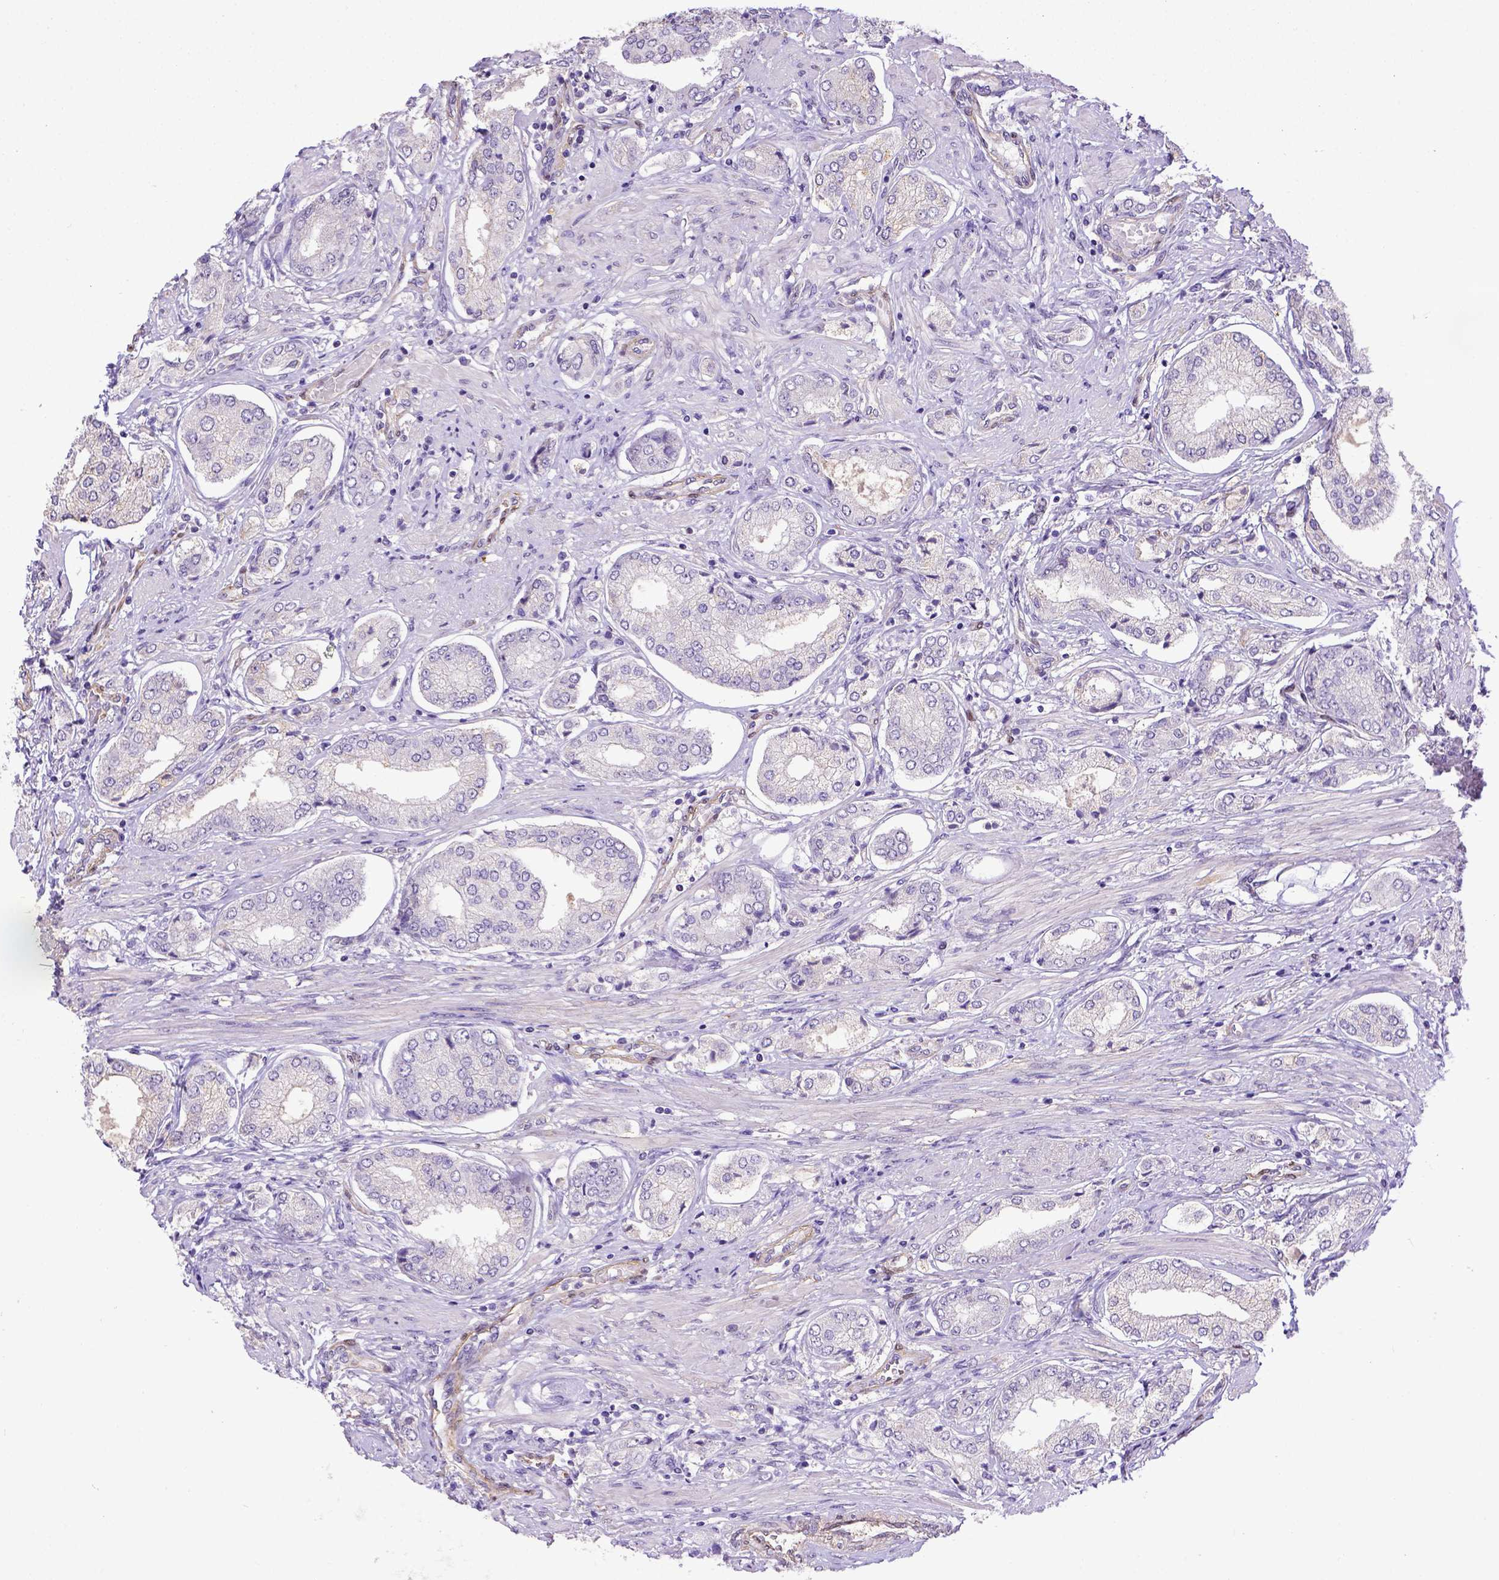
{"staining": {"intensity": "negative", "quantity": "none", "location": "none"}, "tissue": "prostate cancer", "cell_type": "Tumor cells", "image_type": "cancer", "snomed": [{"axis": "morphology", "description": "Adenocarcinoma, NOS"}, {"axis": "topography", "description": "Prostate"}], "caption": "Immunohistochemistry (IHC) histopathology image of neoplastic tissue: human prostate cancer stained with DAB exhibits no significant protein staining in tumor cells.", "gene": "BTN1A1", "patient": {"sex": "male", "age": 63}}